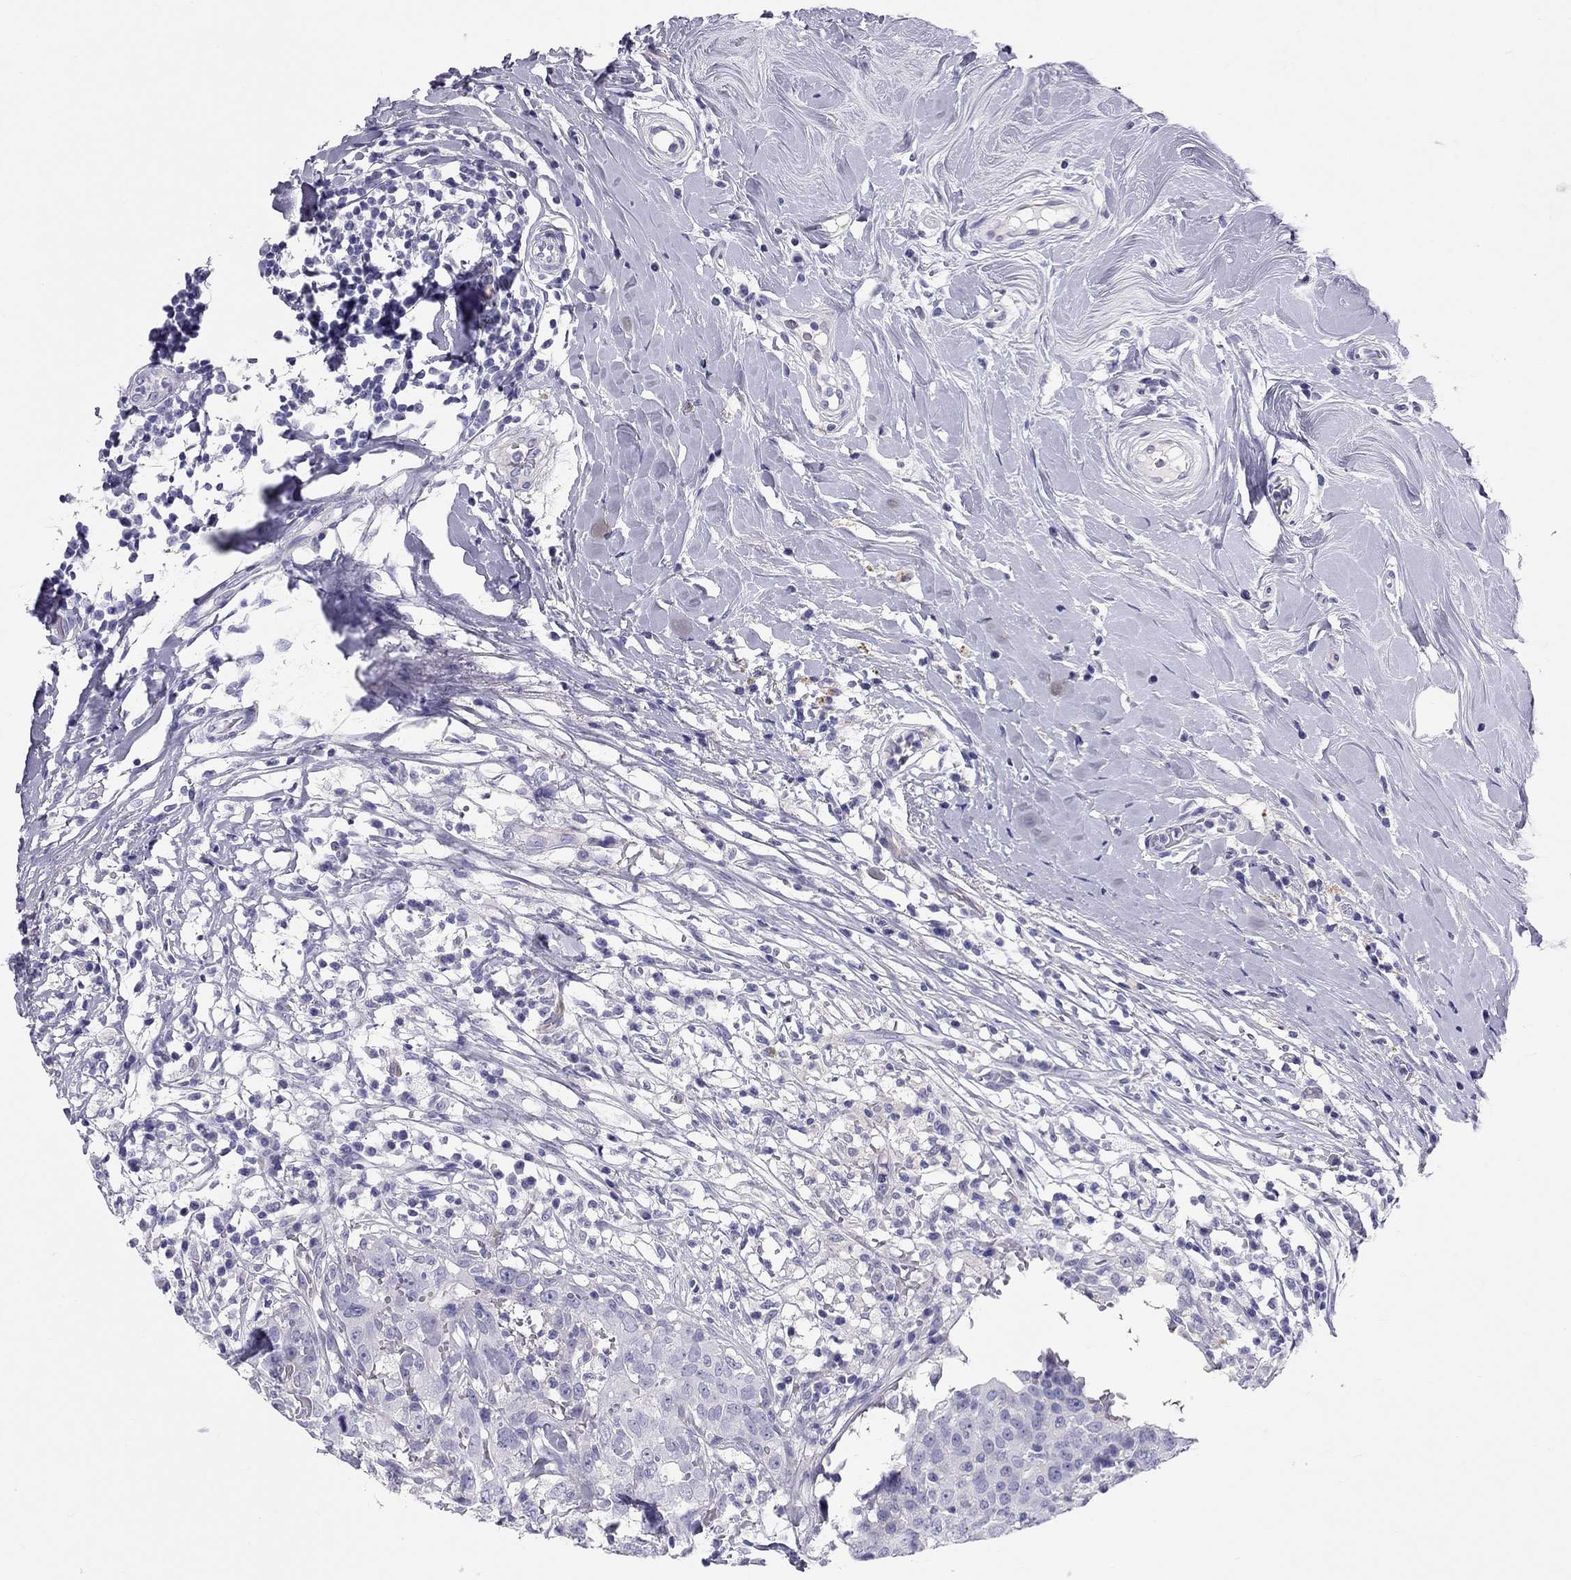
{"staining": {"intensity": "negative", "quantity": "none", "location": "none"}, "tissue": "breast cancer", "cell_type": "Tumor cells", "image_type": "cancer", "snomed": [{"axis": "morphology", "description": "Duct carcinoma"}, {"axis": "topography", "description": "Breast"}], "caption": "An image of infiltrating ductal carcinoma (breast) stained for a protein reveals no brown staining in tumor cells. (Stains: DAB (3,3'-diaminobenzidine) IHC with hematoxylin counter stain, Microscopy: brightfield microscopy at high magnification).", "gene": "FSCN3", "patient": {"sex": "female", "age": 27}}